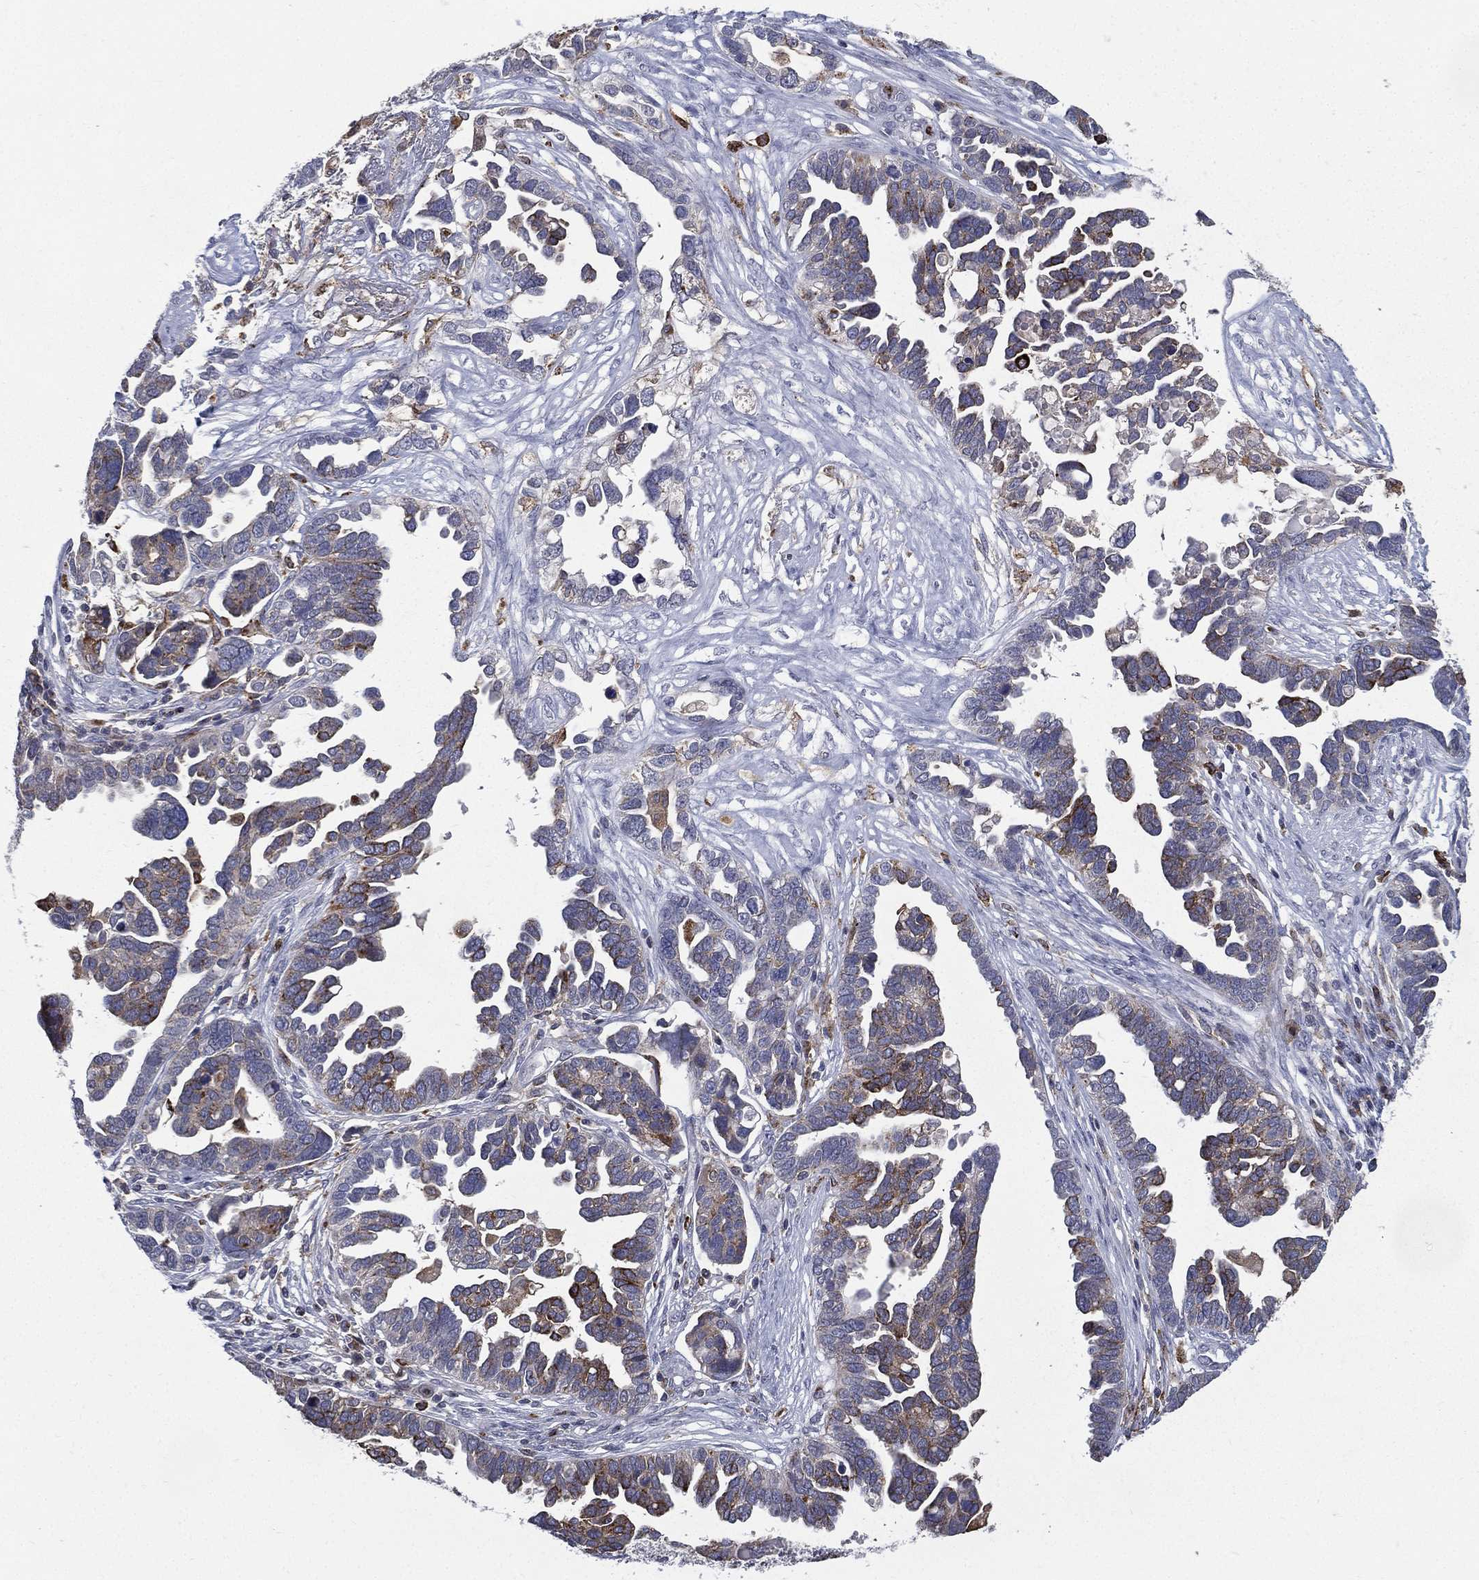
{"staining": {"intensity": "strong", "quantity": "<25%", "location": "cytoplasmic/membranous"}, "tissue": "ovarian cancer", "cell_type": "Tumor cells", "image_type": "cancer", "snomed": [{"axis": "morphology", "description": "Cystadenocarcinoma, serous, NOS"}, {"axis": "topography", "description": "Ovary"}], "caption": "IHC of human serous cystadenocarcinoma (ovarian) displays medium levels of strong cytoplasmic/membranous positivity in approximately <25% of tumor cells.", "gene": "EVI2B", "patient": {"sex": "female", "age": 54}}